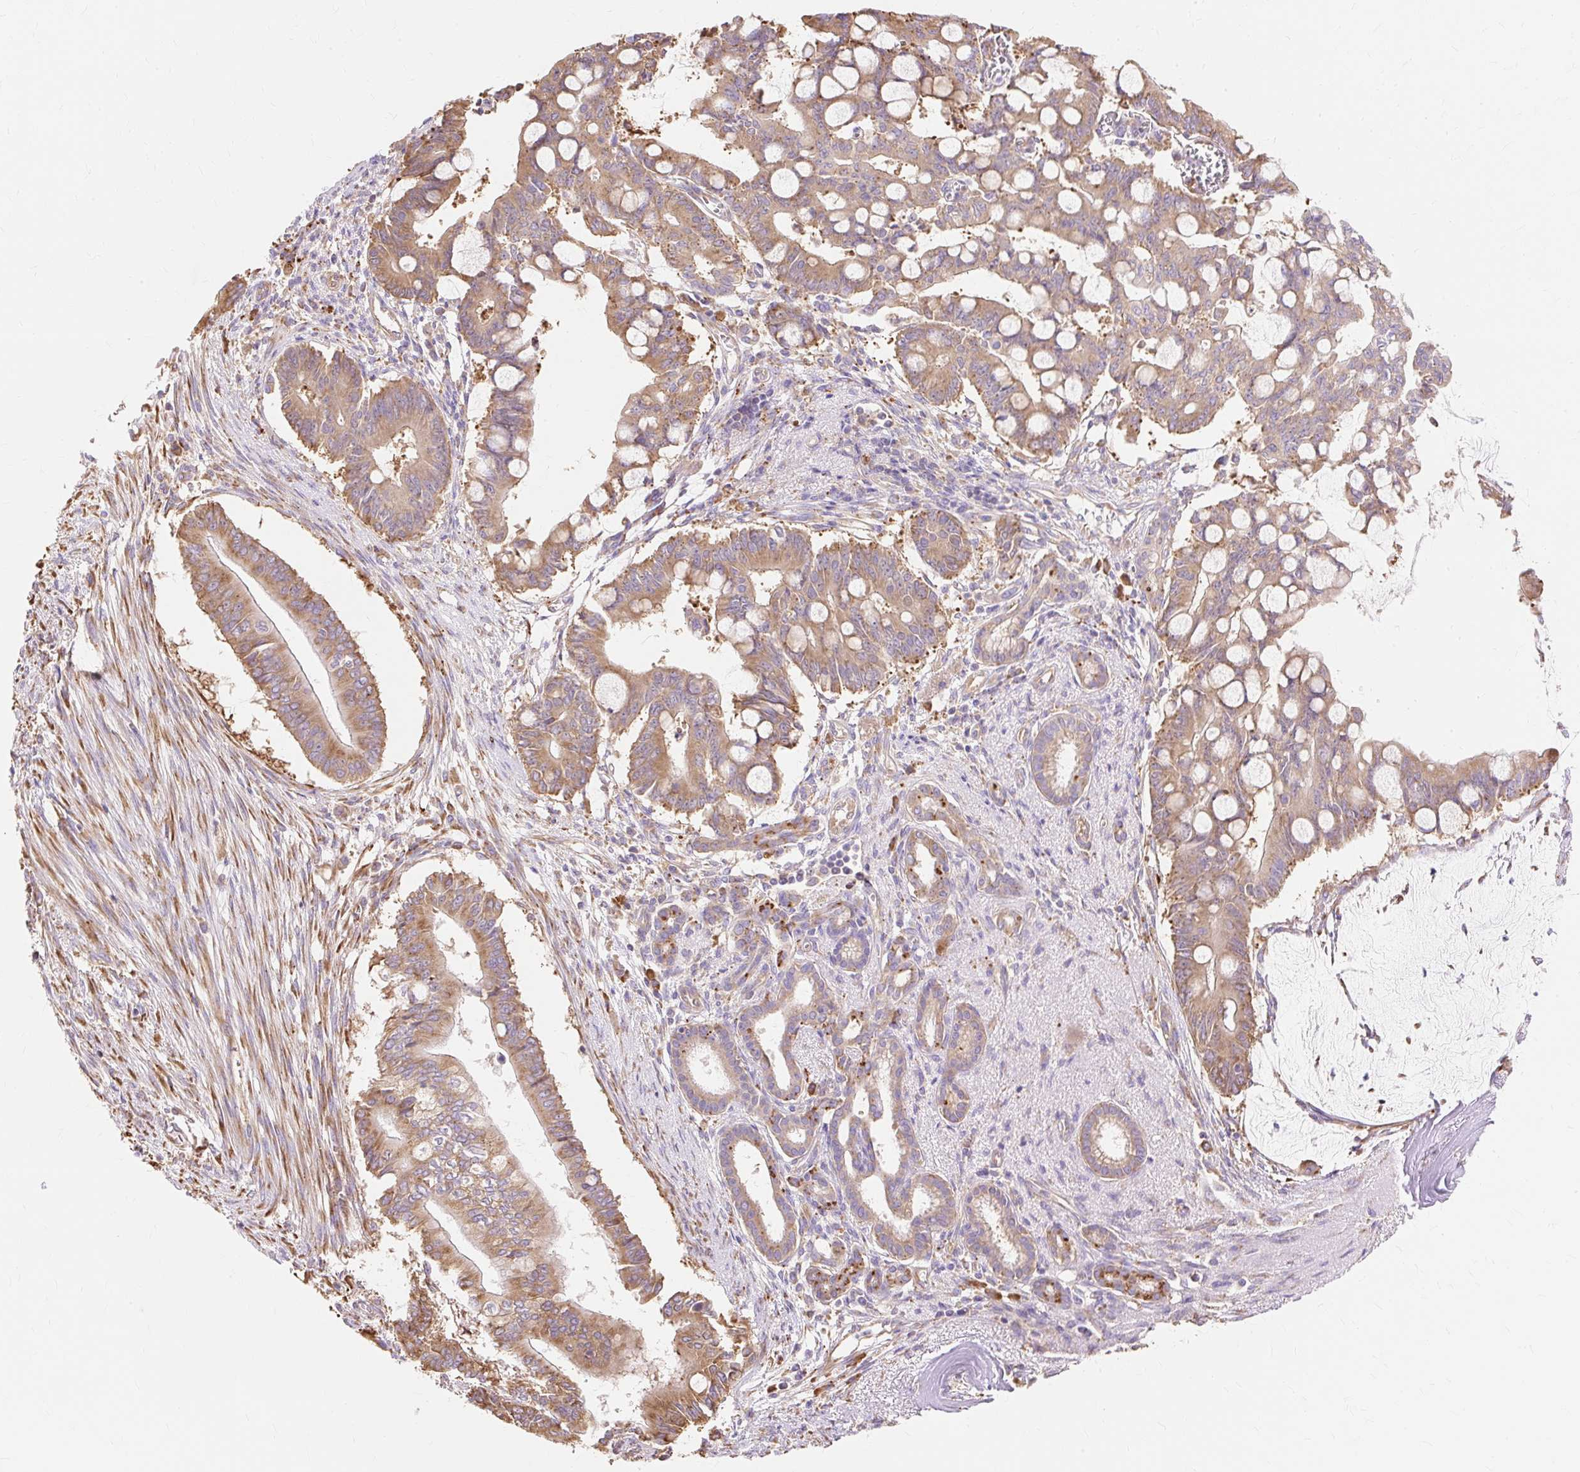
{"staining": {"intensity": "moderate", "quantity": ">75%", "location": "cytoplasmic/membranous"}, "tissue": "pancreatic cancer", "cell_type": "Tumor cells", "image_type": "cancer", "snomed": [{"axis": "morphology", "description": "Adenocarcinoma, NOS"}, {"axis": "topography", "description": "Pancreas"}], "caption": "This photomicrograph exhibits immunohistochemistry staining of human adenocarcinoma (pancreatic), with medium moderate cytoplasmic/membranous positivity in about >75% of tumor cells.", "gene": "RPS17", "patient": {"sex": "male", "age": 68}}